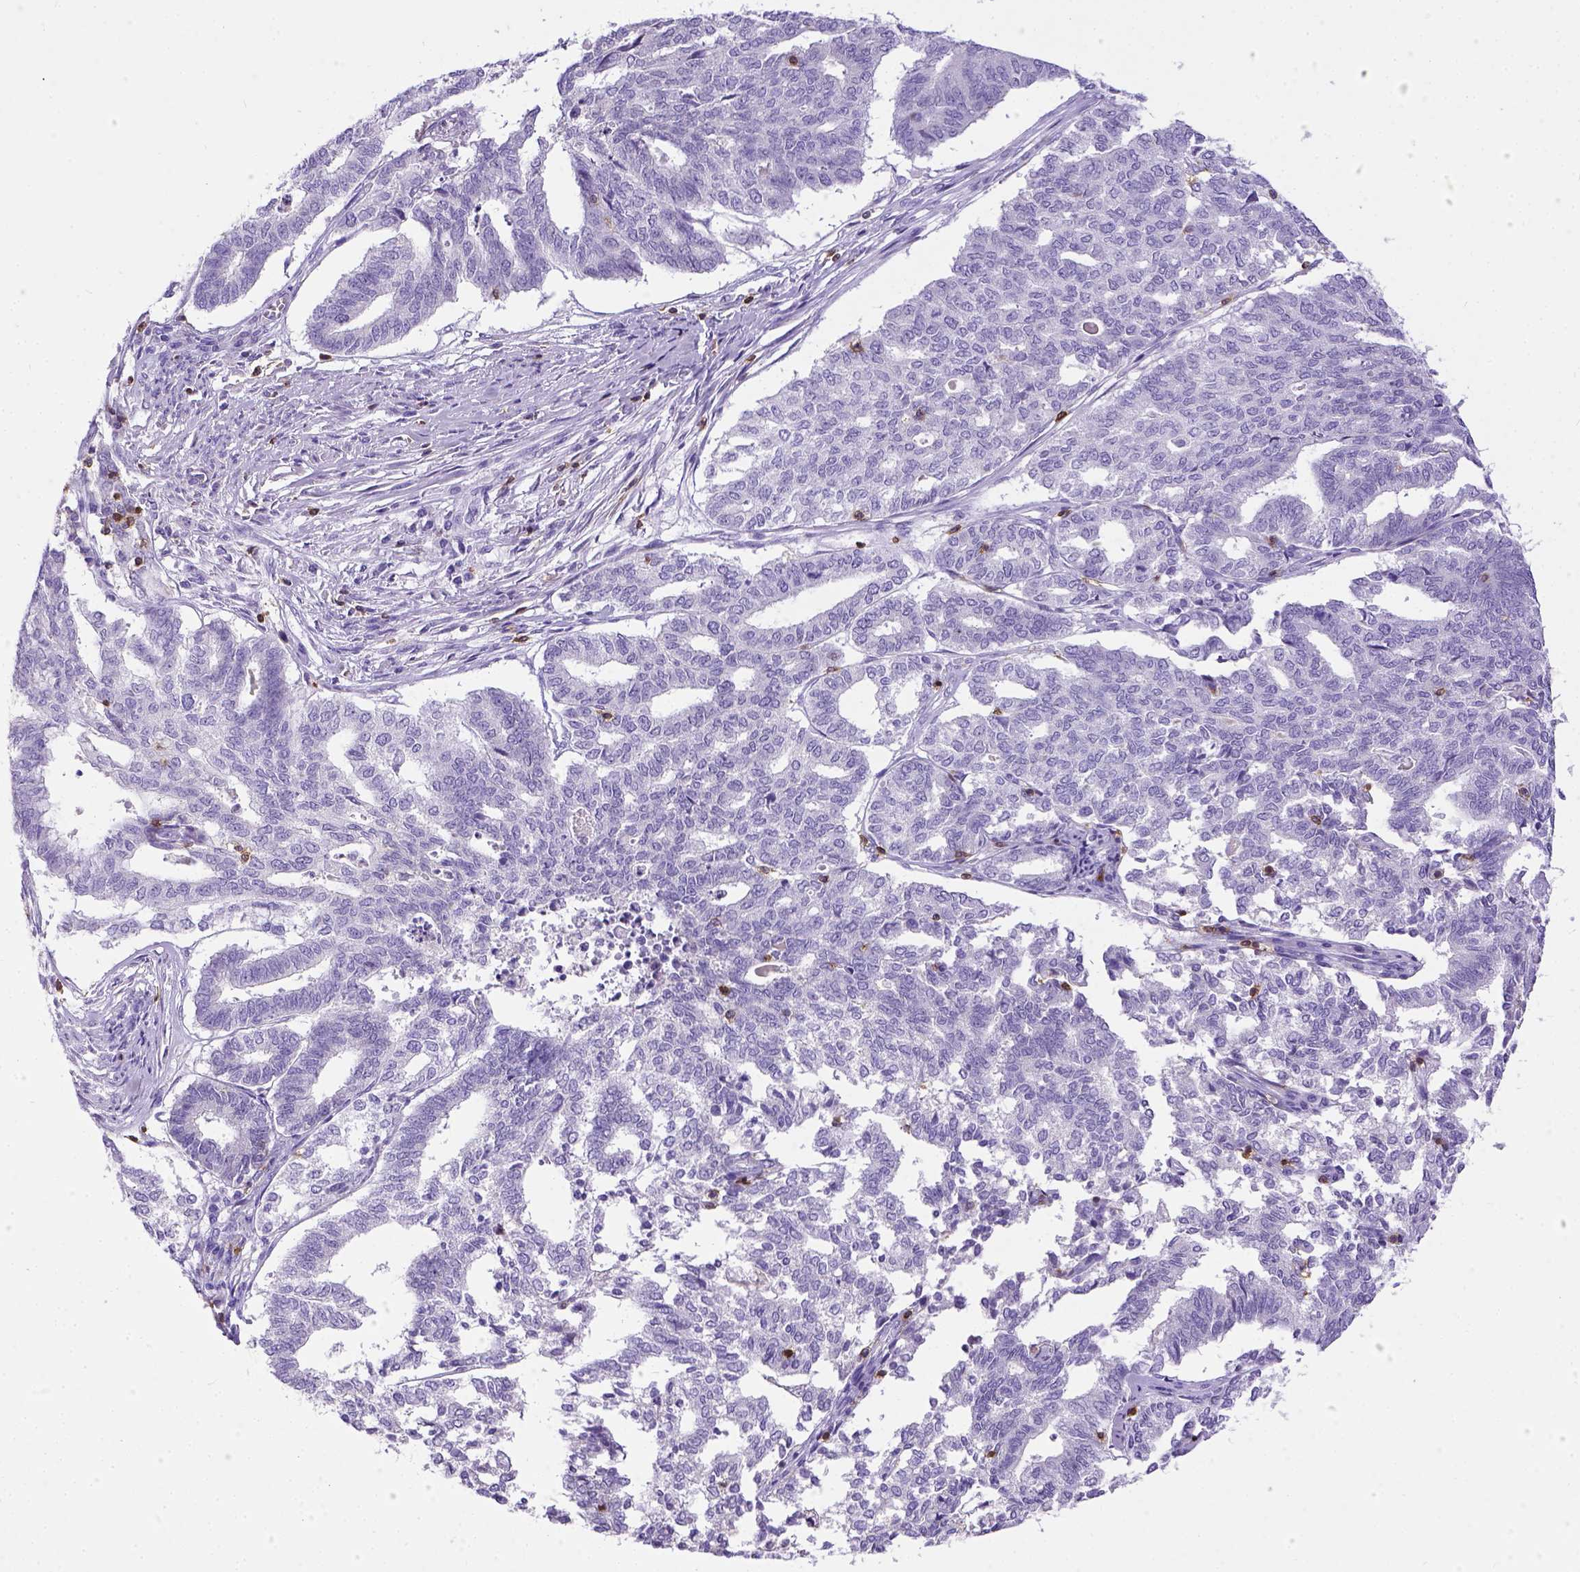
{"staining": {"intensity": "negative", "quantity": "none", "location": "none"}, "tissue": "endometrial cancer", "cell_type": "Tumor cells", "image_type": "cancer", "snomed": [{"axis": "morphology", "description": "Adenocarcinoma, NOS"}, {"axis": "topography", "description": "Endometrium"}], "caption": "High power microscopy histopathology image of an immunohistochemistry photomicrograph of endometrial cancer, revealing no significant expression in tumor cells.", "gene": "CD3E", "patient": {"sex": "female", "age": 79}}